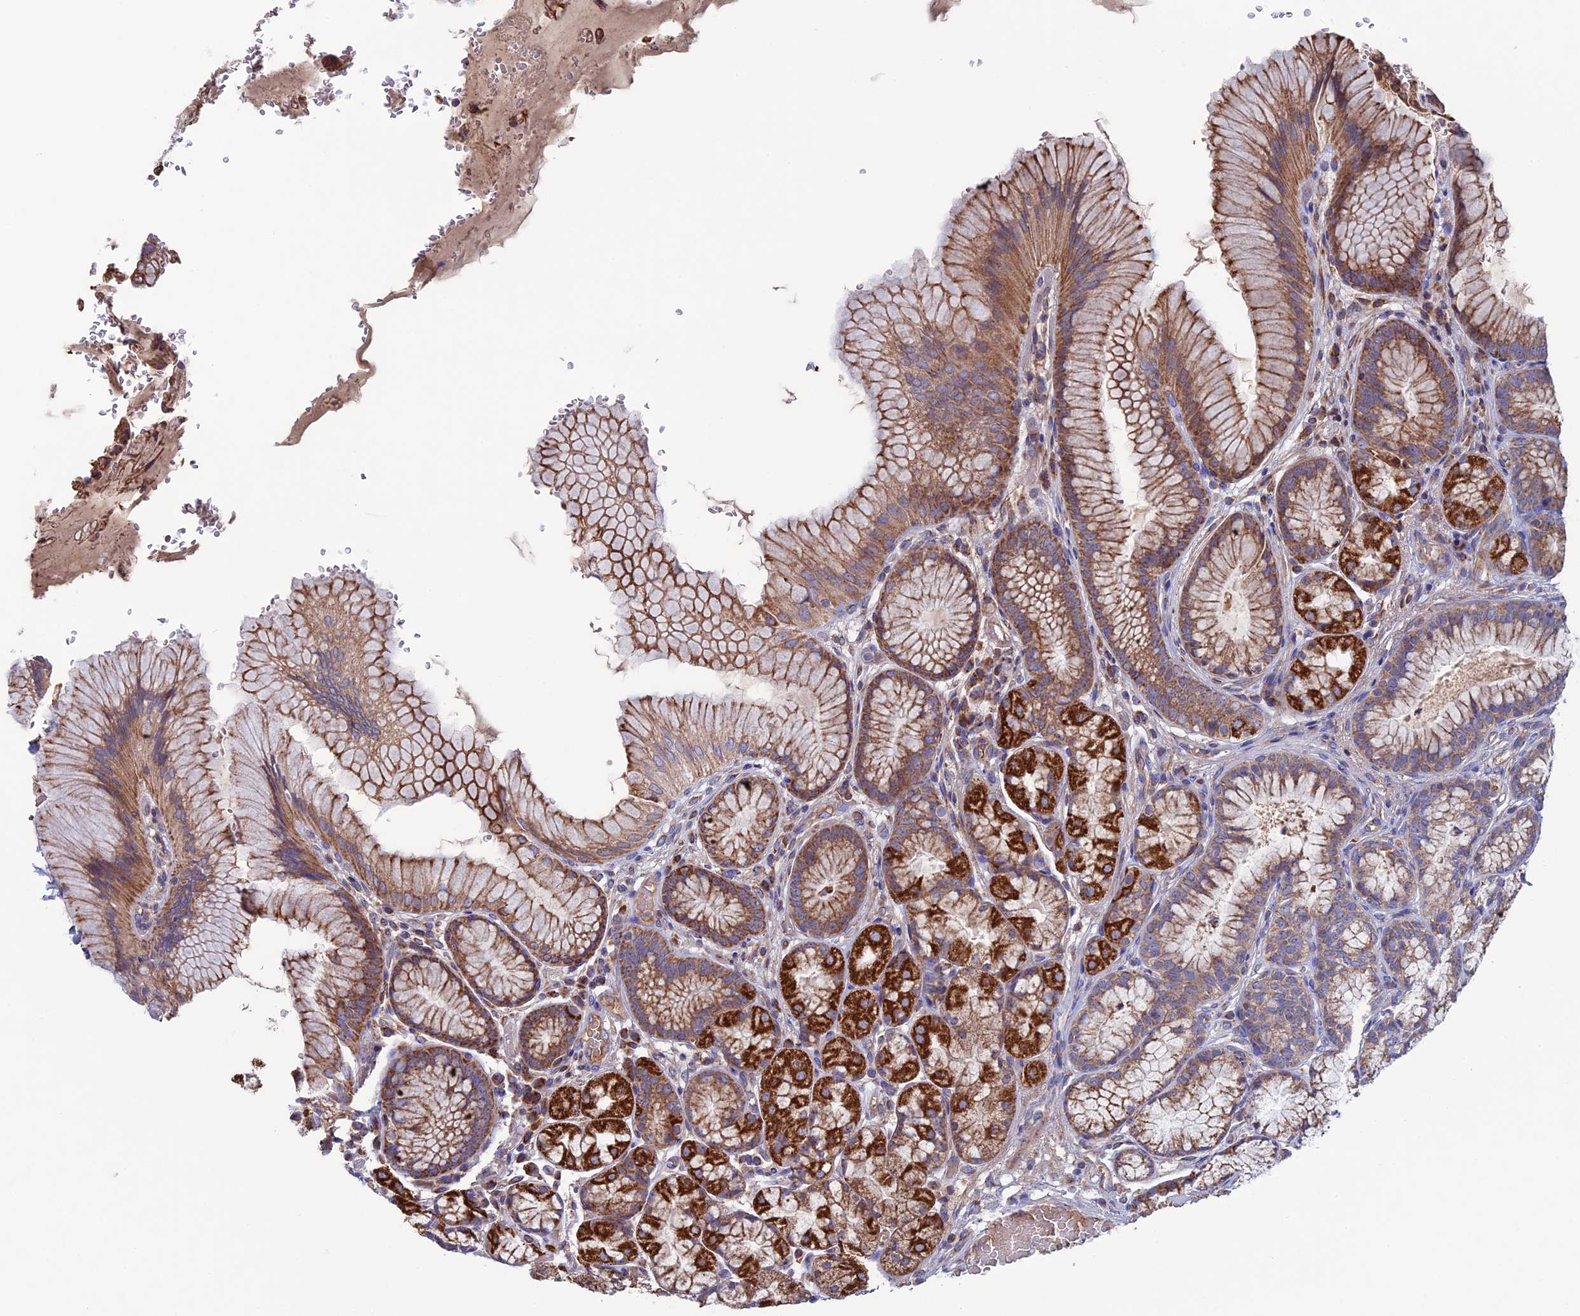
{"staining": {"intensity": "strong", "quantity": ">75%", "location": "cytoplasmic/membranous"}, "tissue": "stomach", "cell_type": "Glandular cells", "image_type": "normal", "snomed": [{"axis": "morphology", "description": "Normal tissue, NOS"}, {"axis": "topography", "description": "Stomach"}], "caption": "Approximately >75% of glandular cells in normal stomach show strong cytoplasmic/membranous protein positivity as visualized by brown immunohistochemical staining.", "gene": "SLC15A5", "patient": {"sex": "male", "age": 63}}